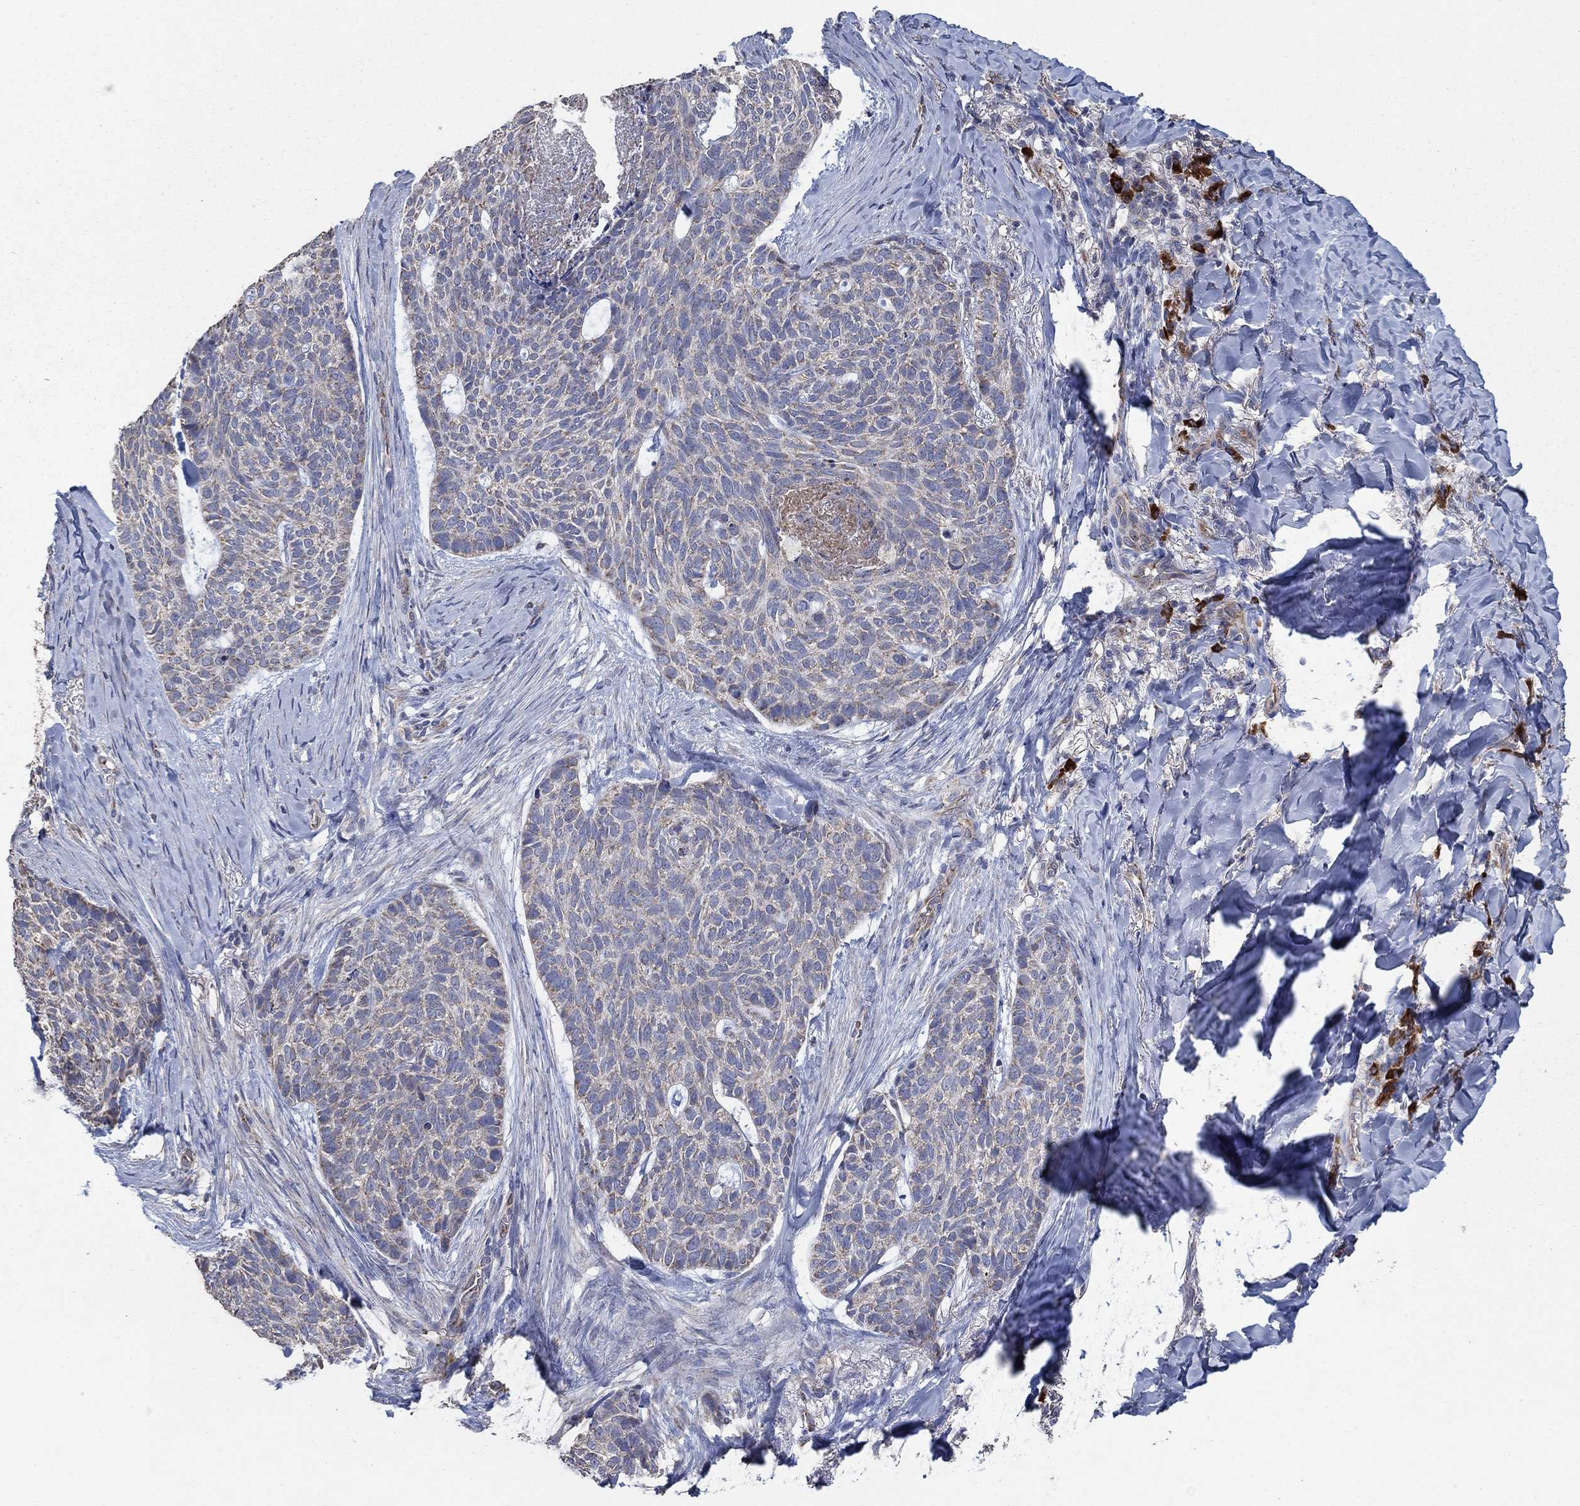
{"staining": {"intensity": "weak", "quantity": "25%-75%", "location": "cytoplasmic/membranous"}, "tissue": "skin cancer", "cell_type": "Tumor cells", "image_type": "cancer", "snomed": [{"axis": "morphology", "description": "Basal cell carcinoma"}, {"axis": "topography", "description": "Skin"}], "caption": "IHC (DAB) staining of human skin cancer (basal cell carcinoma) demonstrates weak cytoplasmic/membranous protein positivity in about 25%-75% of tumor cells.", "gene": "HID1", "patient": {"sex": "female", "age": 69}}